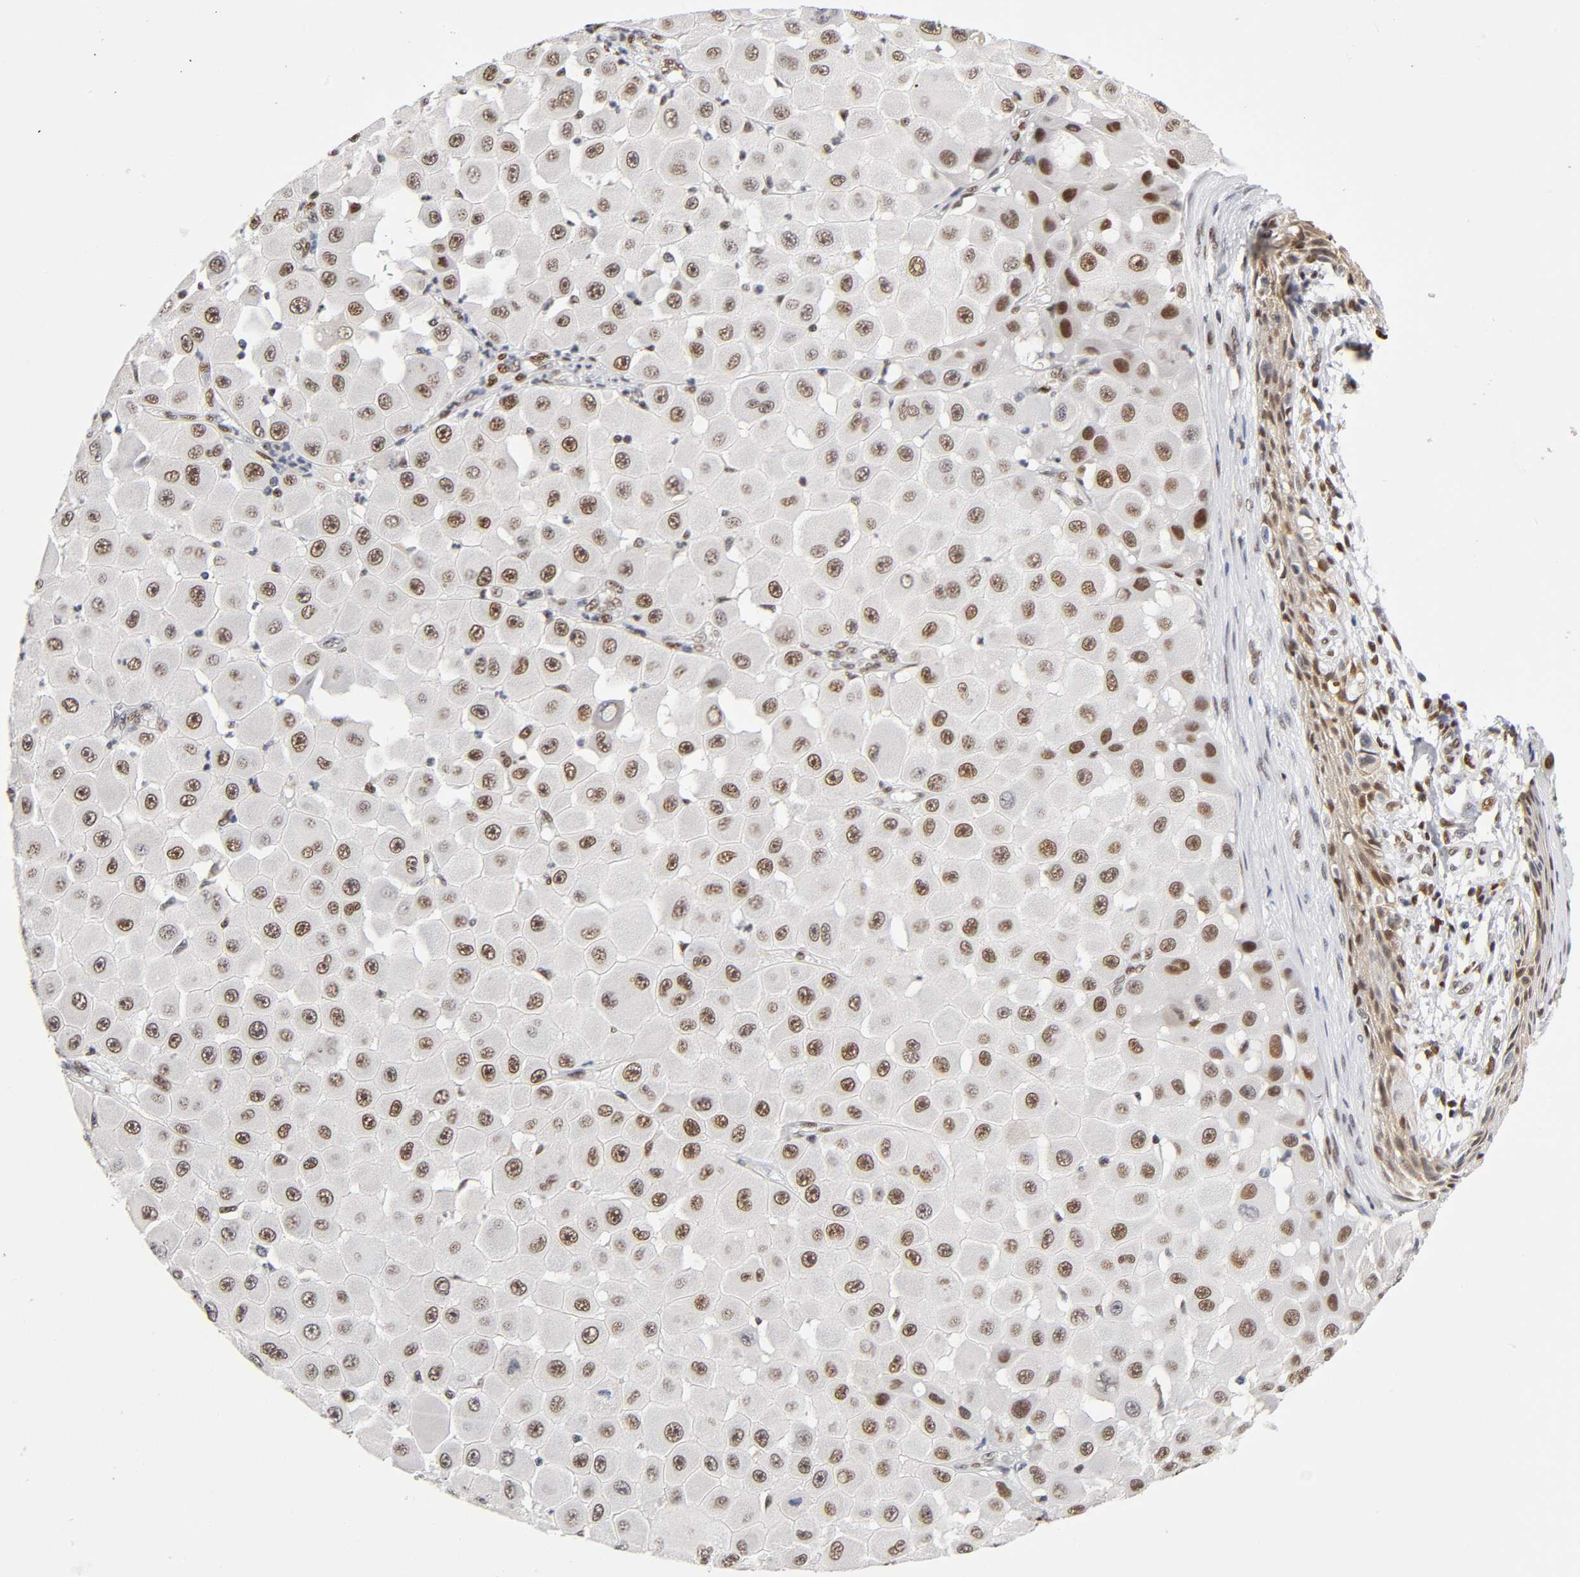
{"staining": {"intensity": "moderate", "quantity": ">75%", "location": "nuclear"}, "tissue": "melanoma", "cell_type": "Tumor cells", "image_type": "cancer", "snomed": [{"axis": "morphology", "description": "Malignant melanoma, NOS"}, {"axis": "topography", "description": "Skin"}], "caption": "A brown stain highlights moderate nuclear positivity of a protein in human melanoma tumor cells.", "gene": "NR3C1", "patient": {"sex": "female", "age": 81}}